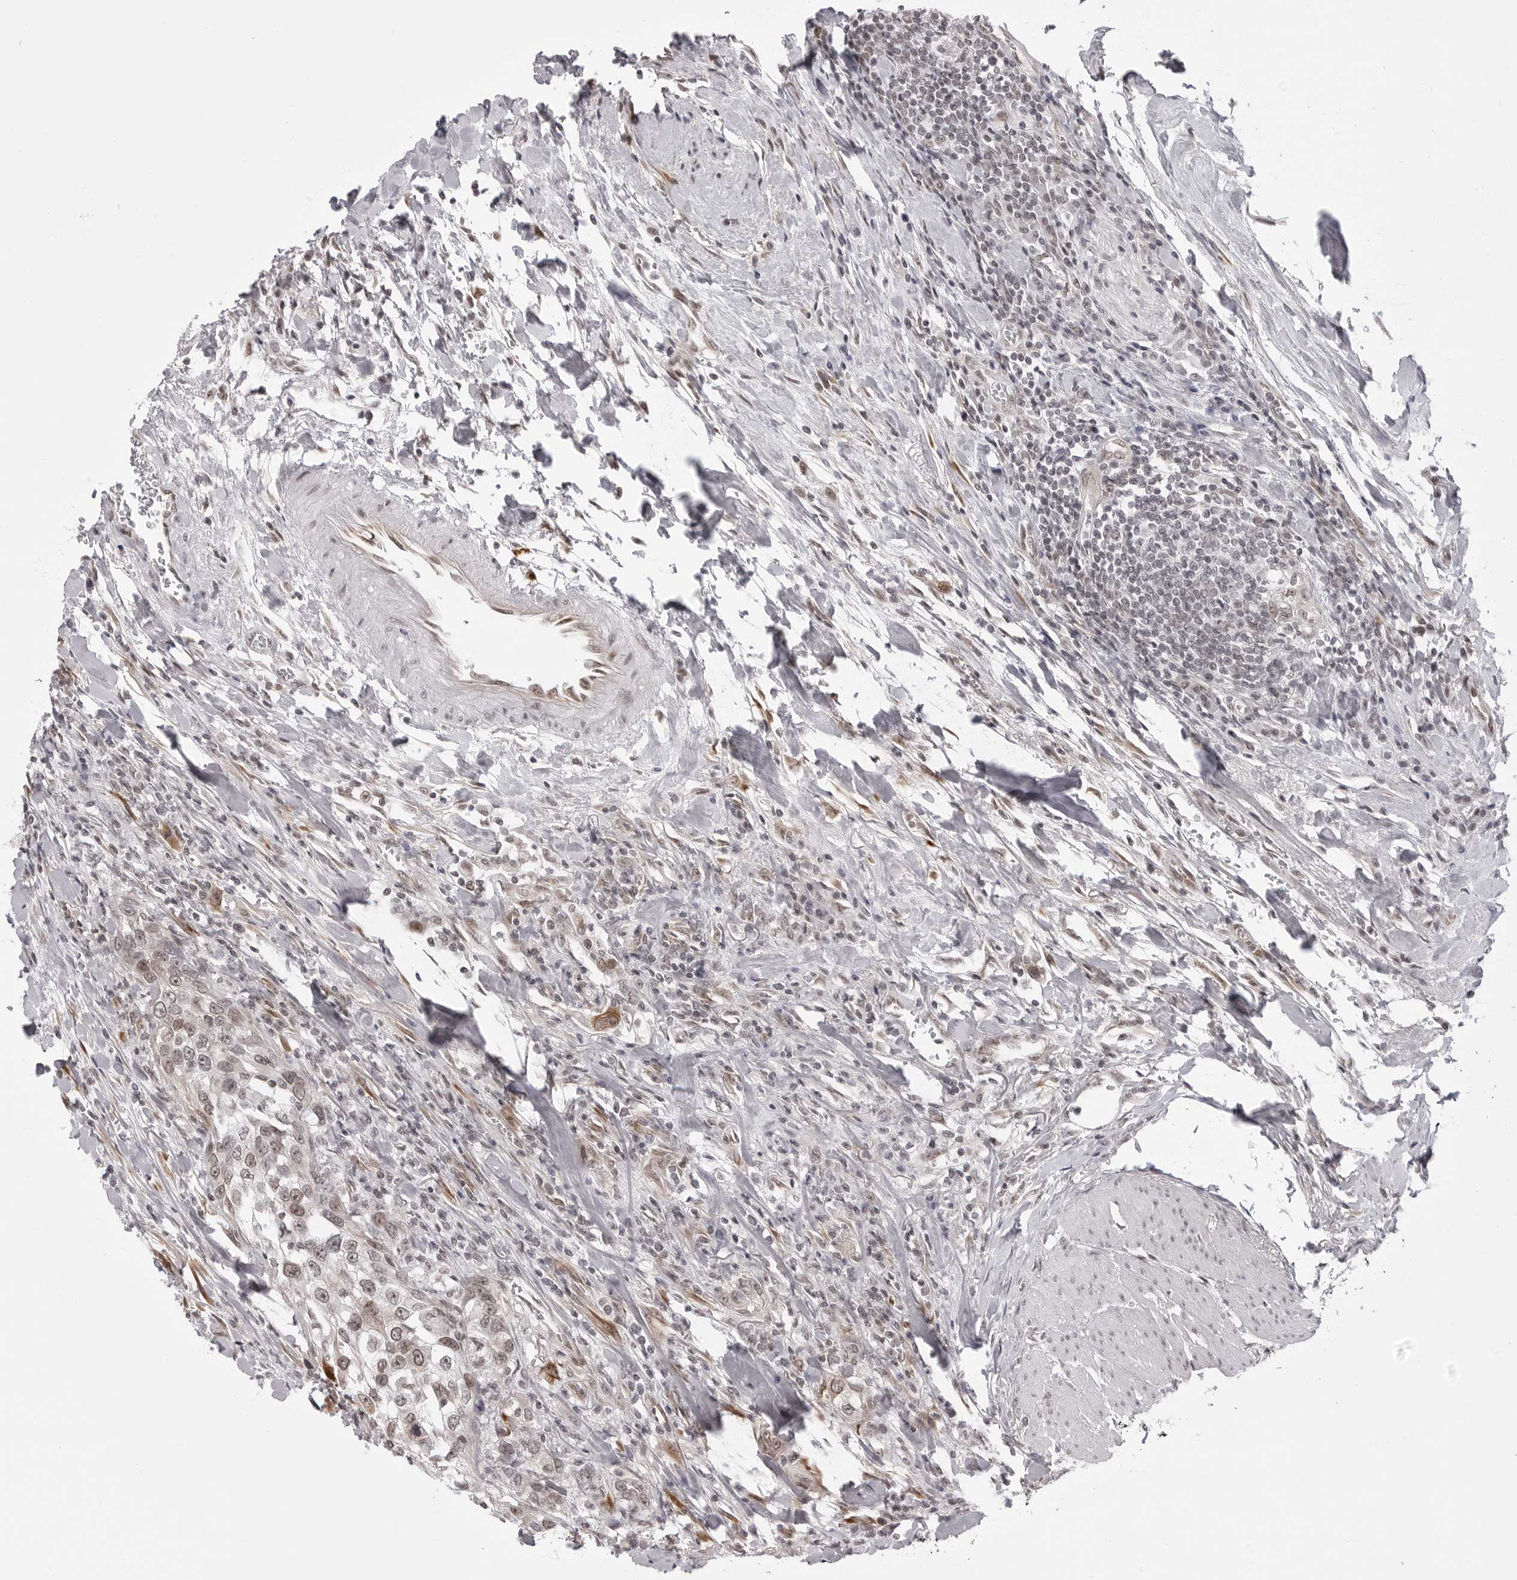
{"staining": {"intensity": "moderate", "quantity": ">75%", "location": "nuclear"}, "tissue": "urothelial cancer", "cell_type": "Tumor cells", "image_type": "cancer", "snomed": [{"axis": "morphology", "description": "Urothelial carcinoma, High grade"}, {"axis": "topography", "description": "Urinary bladder"}], "caption": "Tumor cells exhibit medium levels of moderate nuclear positivity in about >75% of cells in human urothelial cancer. (DAB (3,3'-diaminobenzidine) IHC, brown staining for protein, blue staining for nuclei).", "gene": "PHF3", "patient": {"sex": "female", "age": 80}}